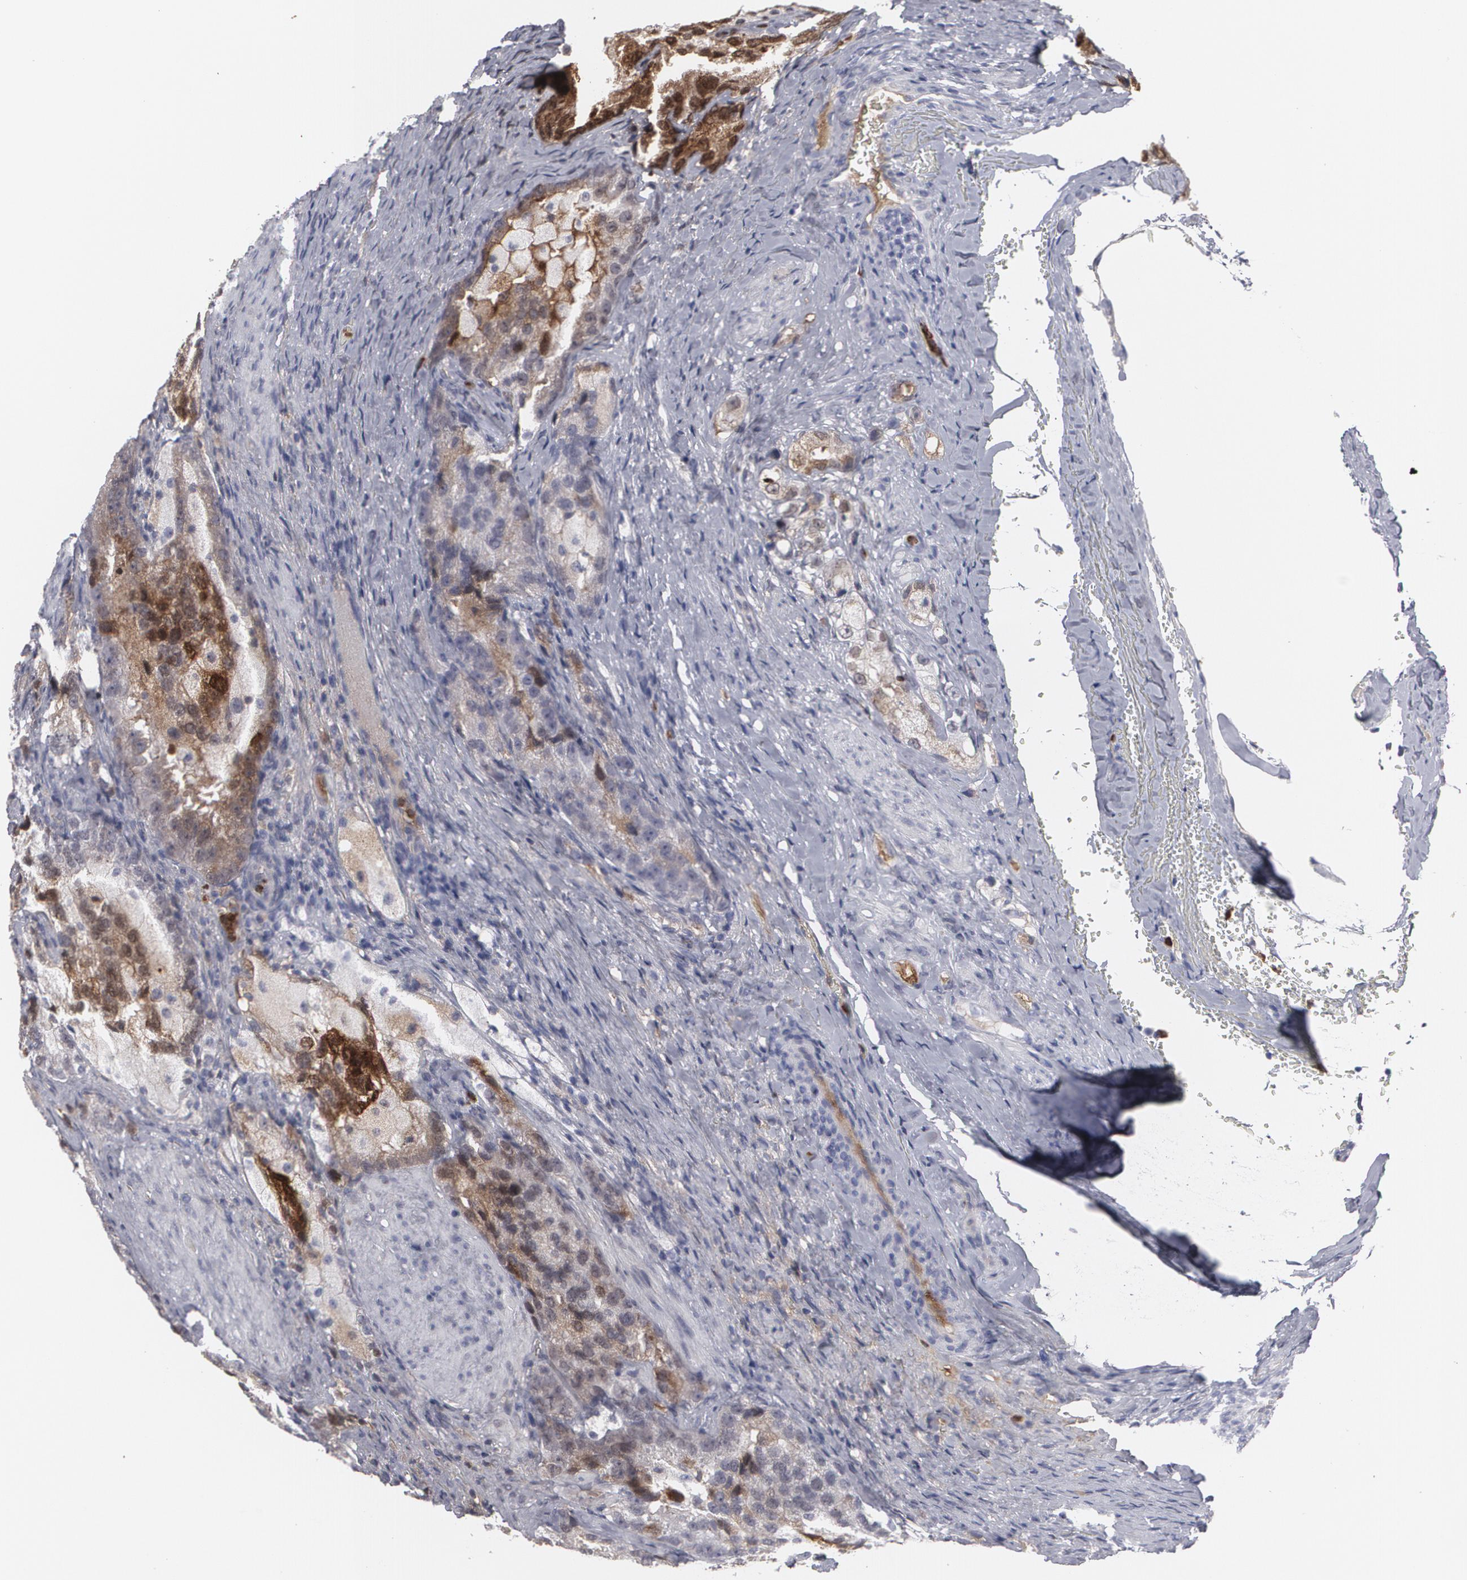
{"staining": {"intensity": "weak", "quantity": "25%-75%", "location": "cytoplasmic/membranous,nuclear"}, "tissue": "prostate cancer", "cell_type": "Tumor cells", "image_type": "cancer", "snomed": [{"axis": "morphology", "description": "Adenocarcinoma, High grade"}, {"axis": "topography", "description": "Prostate"}], "caption": "This photomicrograph exhibits immunohistochemistry staining of prostate cancer, with low weak cytoplasmic/membranous and nuclear positivity in approximately 25%-75% of tumor cells.", "gene": "LRG1", "patient": {"sex": "male", "age": 63}}